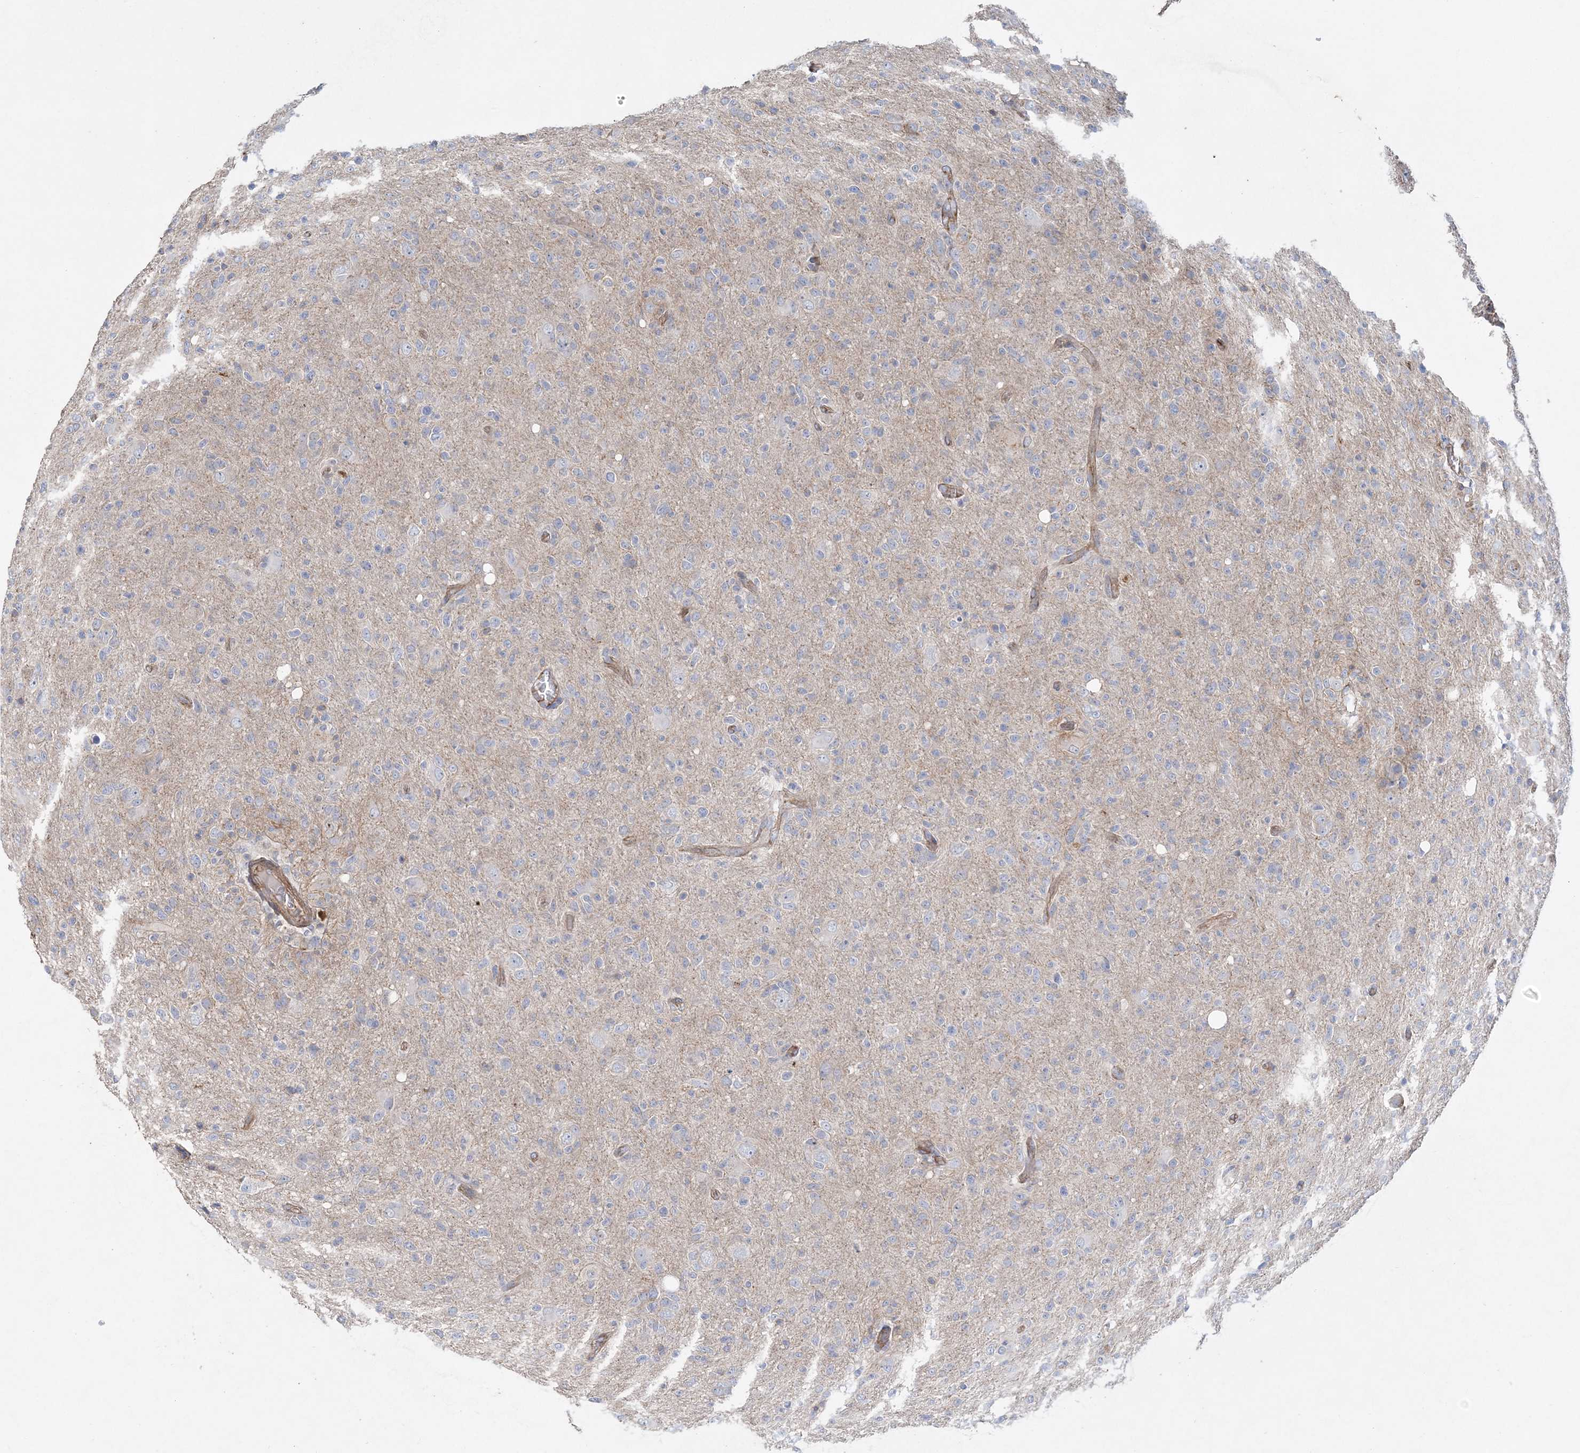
{"staining": {"intensity": "negative", "quantity": "none", "location": "none"}, "tissue": "glioma", "cell_type": "Tumor cells", "image_type": "cancer", "snomed": [{"axis": "morphology", "description": "Glioma, malignant, High grade"}, {"axis": "topography", "description": "Brain"}], "caption": "DAB (3,3'-diaminobenzidine) immunohistochemical staining of human glioma displays no significant expression in tumor cells.", "gene": "PIGC", "patient": {"sex": "female", "age": 57}}